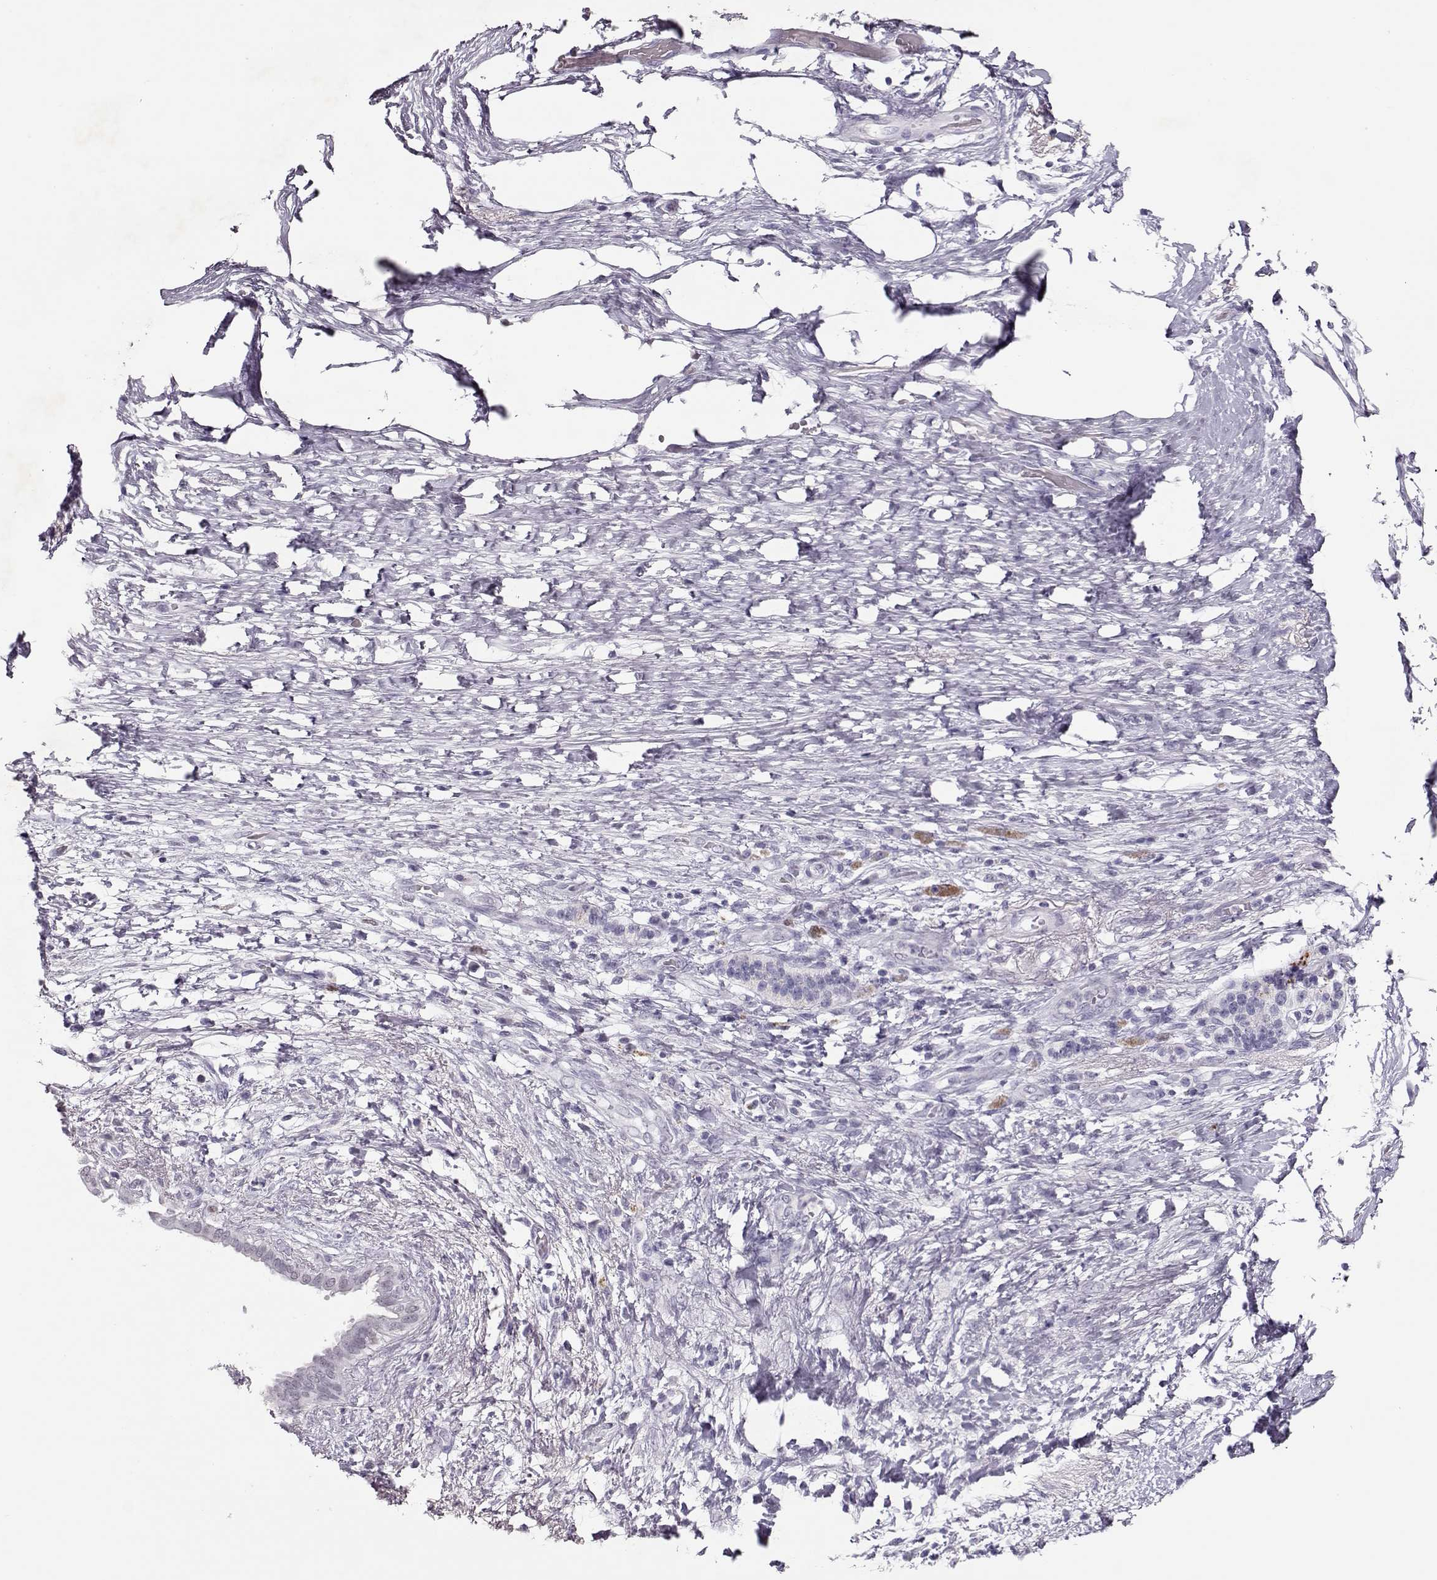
{"staining": {"intensity": "negative", "quantity": "none", "location": "none"}, "tissue": "pancreatic cancer", "cell_type": "Tumor cells", "image_type": "cancer", "snomed": [{"axis": "morphology", "description": "Adenocarcinoma, NOS"}, {"axis": "topography", "description": "Pancreas"}], "caption": "This is an immunohistochemistry (IHC) histopathology image of adenocarcinoma (pancreatic). There is no staining in tumor cells.", "gene": "SGO1", "patient": {"sex": "female", "age": 72}}